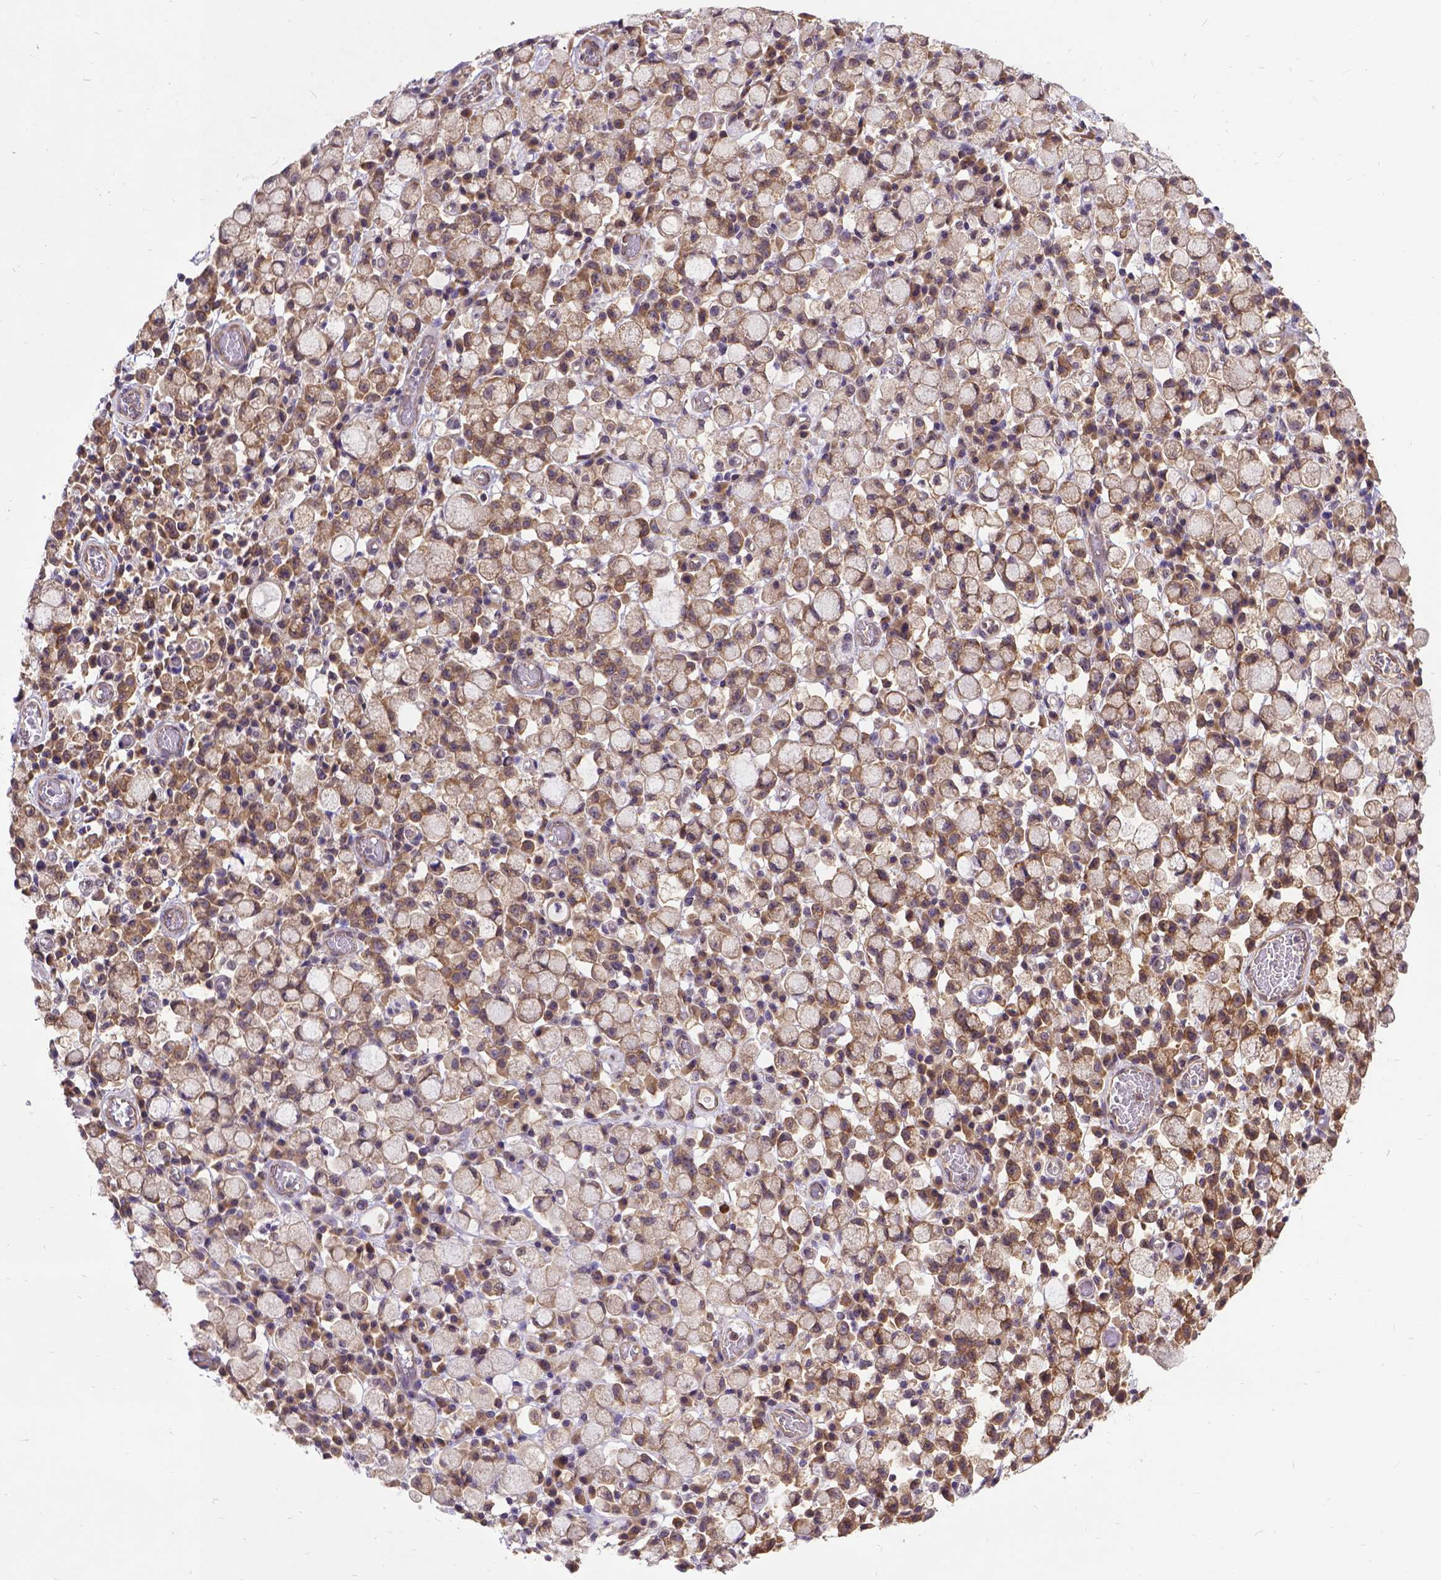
{"staining": {"intensity": "moderate", "quantity": ">75%", "location": "cytoplasmic/membranous"}, "tissue": "stomach cancer", "cell_type": "Tumor cells", "image_type": "cancer", "snomed": [{"axis": "morphology", "description": "Adenocarcinoma, NOS"}, {"axis": "topography", "description": "Stomach"}], "caption": "Stomach cancer stained with immunohistochemistry (IHC) demonstrates moderate cytoplasmic/membranous staining in approximately >75% of tumor cells.", "gene": "DENND6A", "patient": {"sex": "male", "age": 58}}